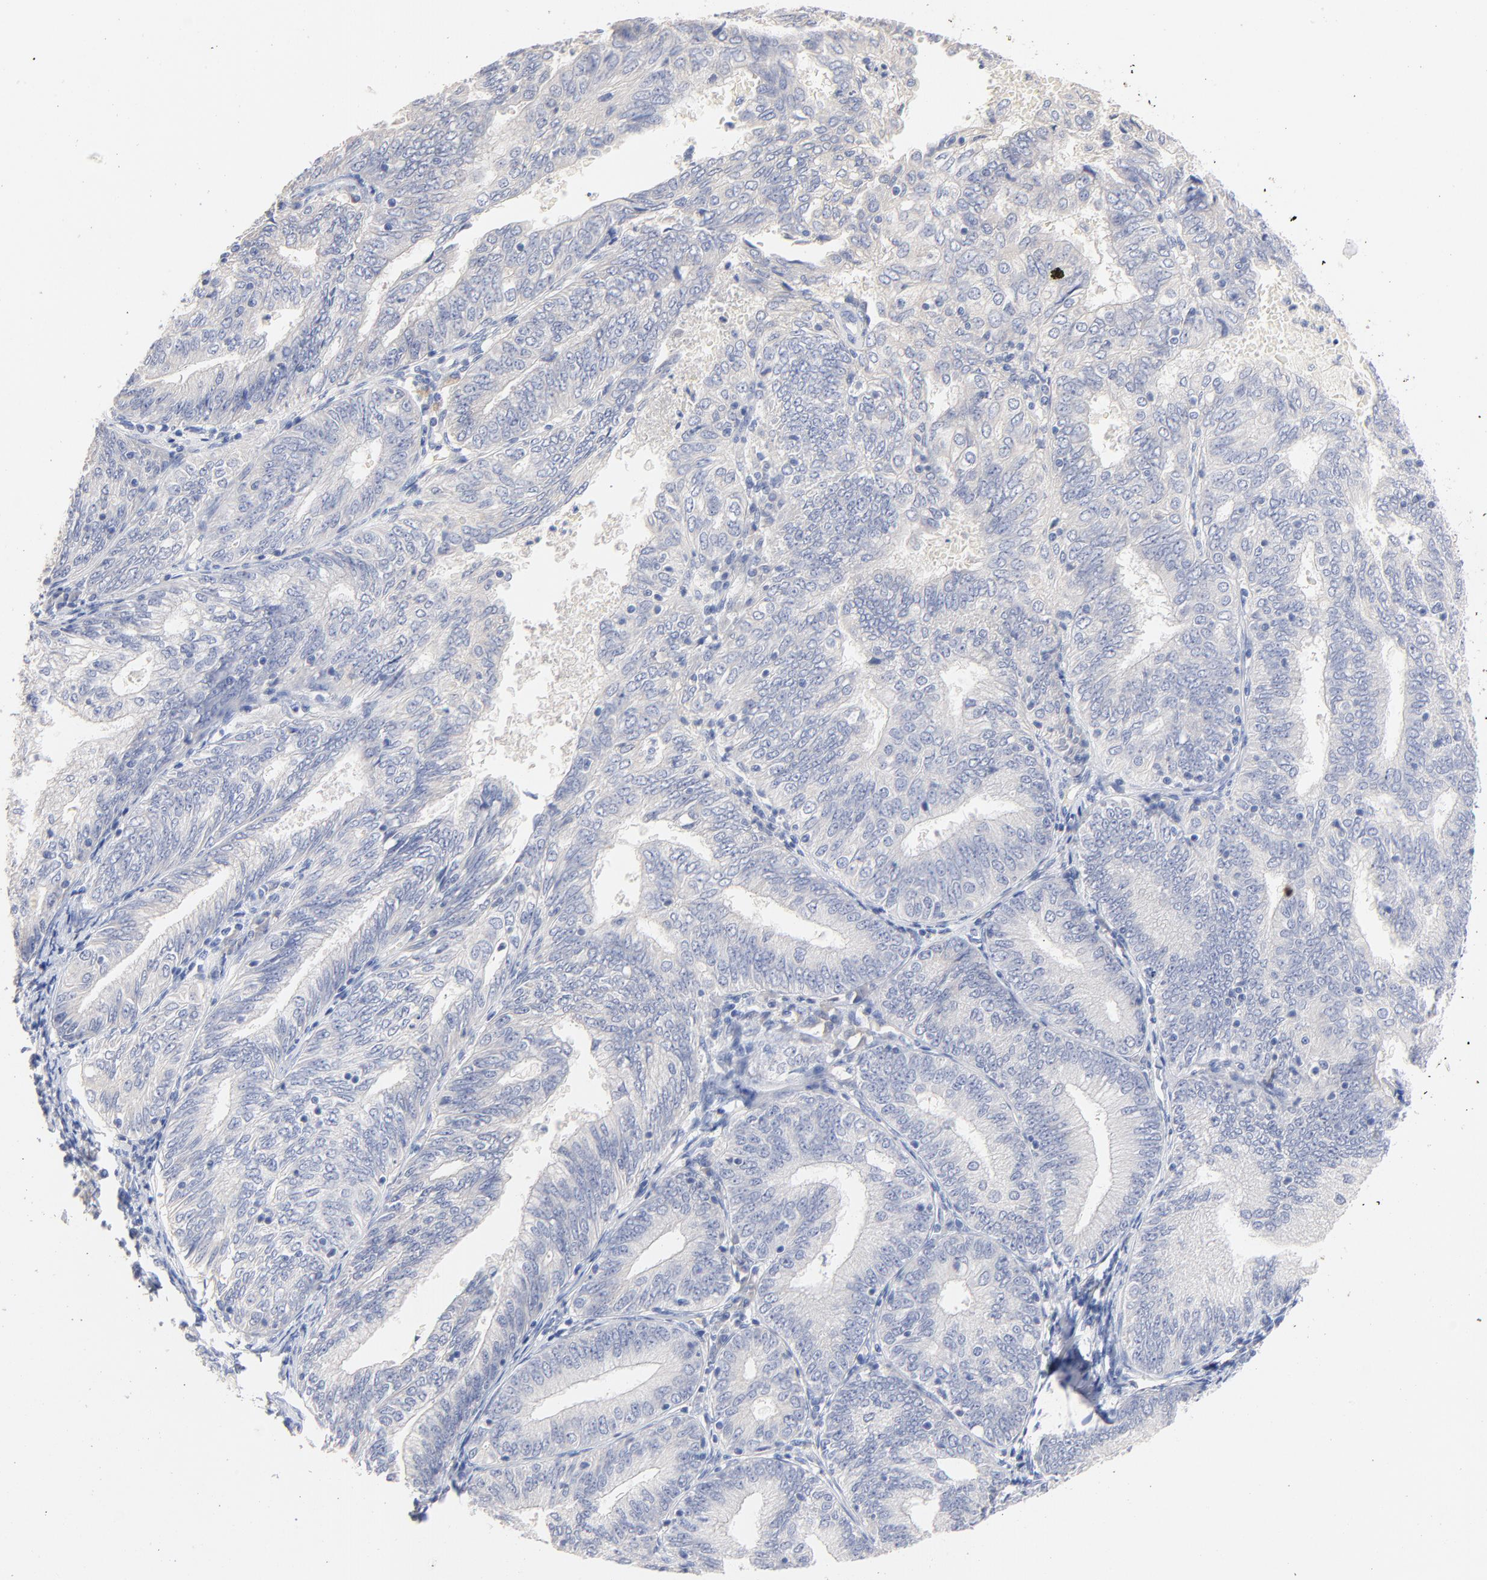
{"staining": {"intensity": "negative", "quantity": "none", "location": "none"}, "tissue": "endometrial cancer", "cell_type": "Tumor cells", "image_type": "cancer", "snomed": [{"axis": "morphology", "description": "Adenocarcinoma, NOS"}, {"axis": "topography", "description": "Endometrium"}], "caption": "DAB (3,3'-diaminobenzidine) immunohistochemical staining of human endometrial adenocarcinoma reveals no significant expression in tumor cells. (DAB (3,3'-diaminobenzidine) immunohistochemistry (IHC) visualized using brightfield microscopy, high magnification).", "gene": "CPS1", "patient": {"sex": "female", "age": 69}}